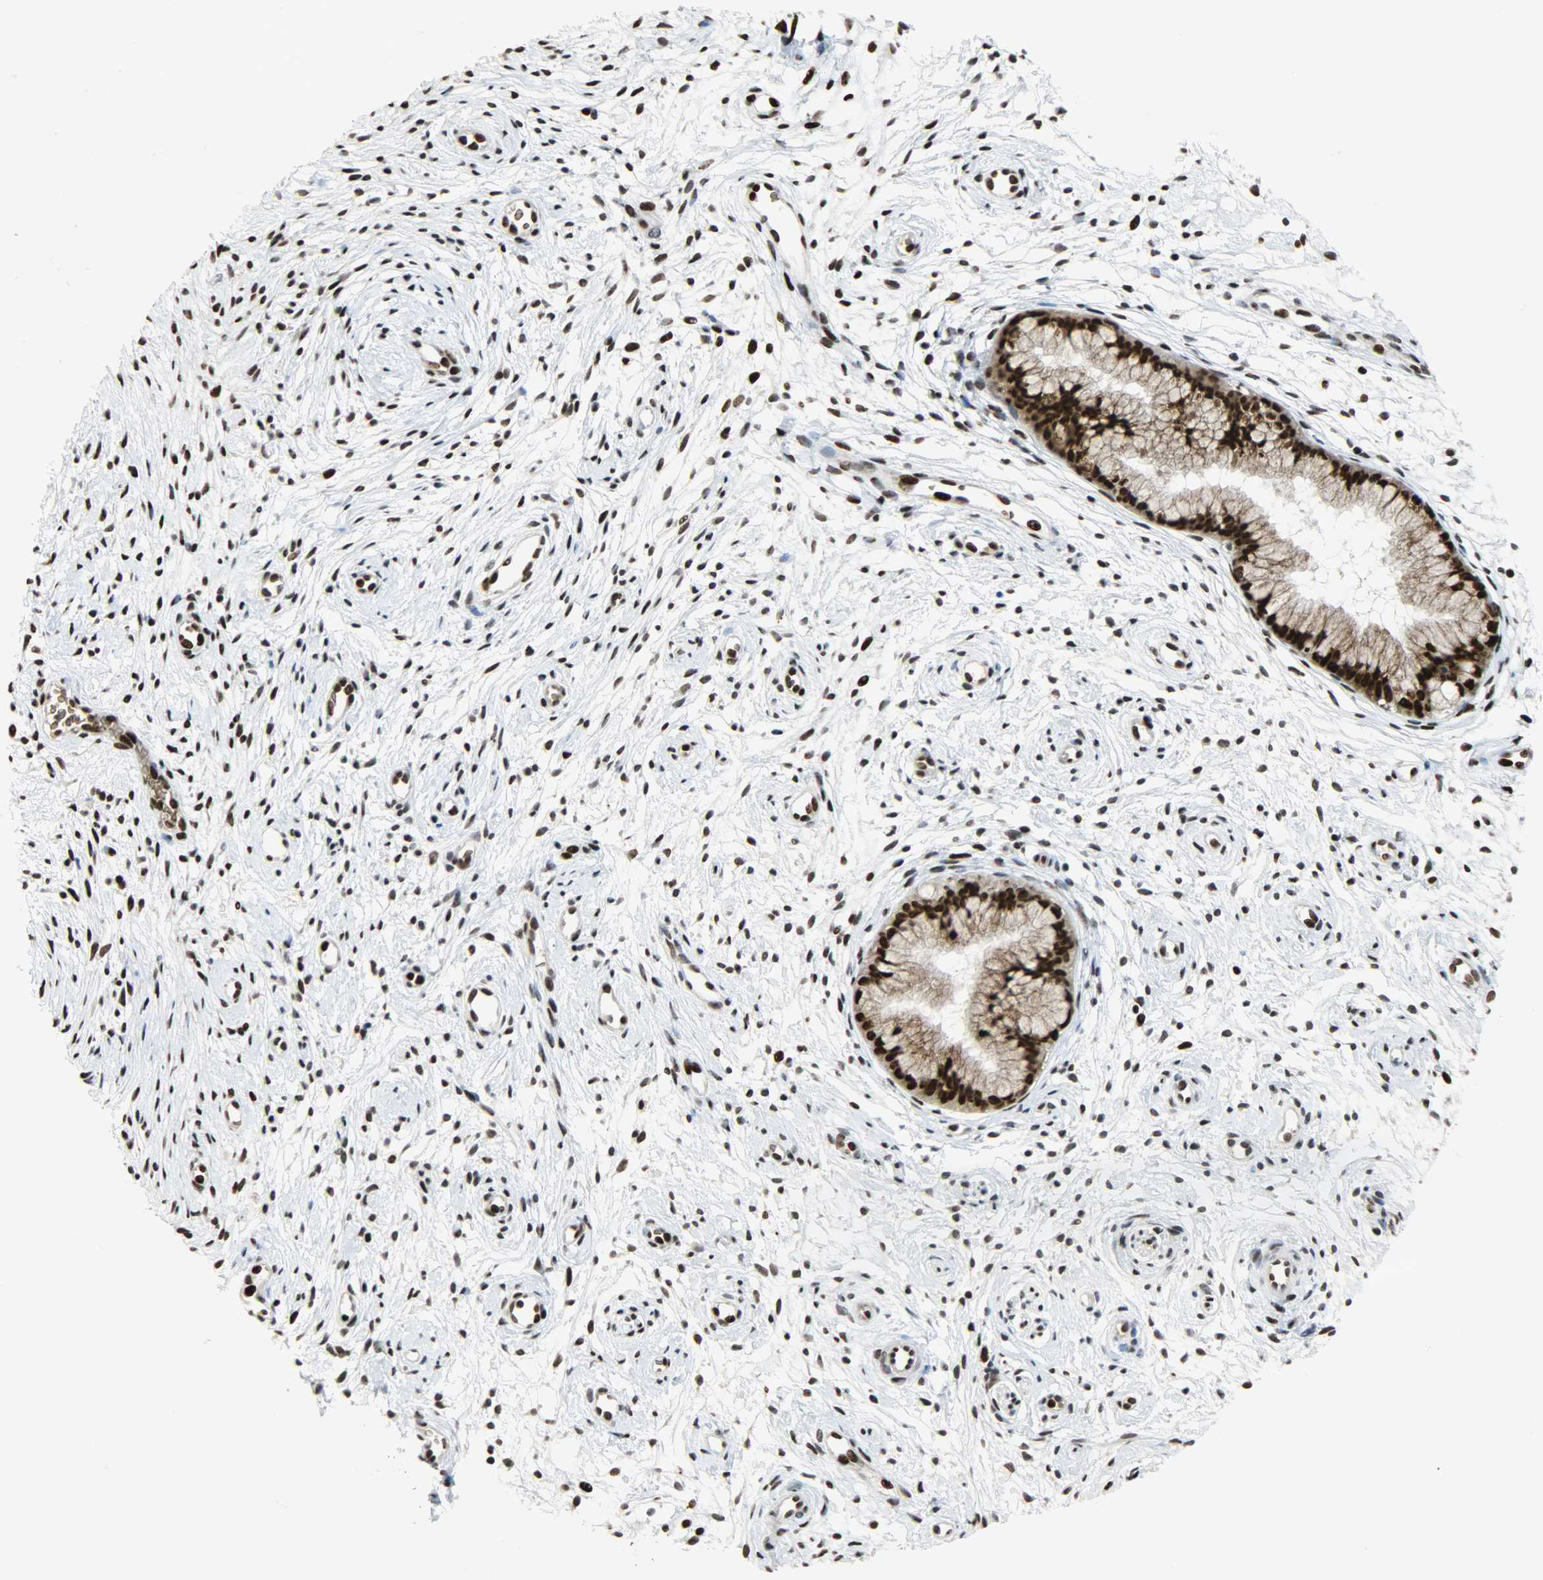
{"staining": {"intensity": "strong", "quantity": ">75%", "location": "cytoplasmic/membranous,nuclear"}, "tissue": "cervix", "cell_type": "Glandular cells", "image_type": "normal", "snomed": [{"axis": "morphology", "description": "Normal tissue, NOS"}, {"axis": "topography", "description": "Cervix"}], "caption": "An image of human cervix stained for a protein shows strong cytoplasmic/membranous,nuclear brown staining in glandular cells. The protein of interest is stained brown, and the nuclei are stained in blue (DAB (3,3'-diaminobenzidine) IHC with brightfield microscopy, high magnification).", "gene": "SNAI1", "patient": {"sex": "female", "age": 39}}